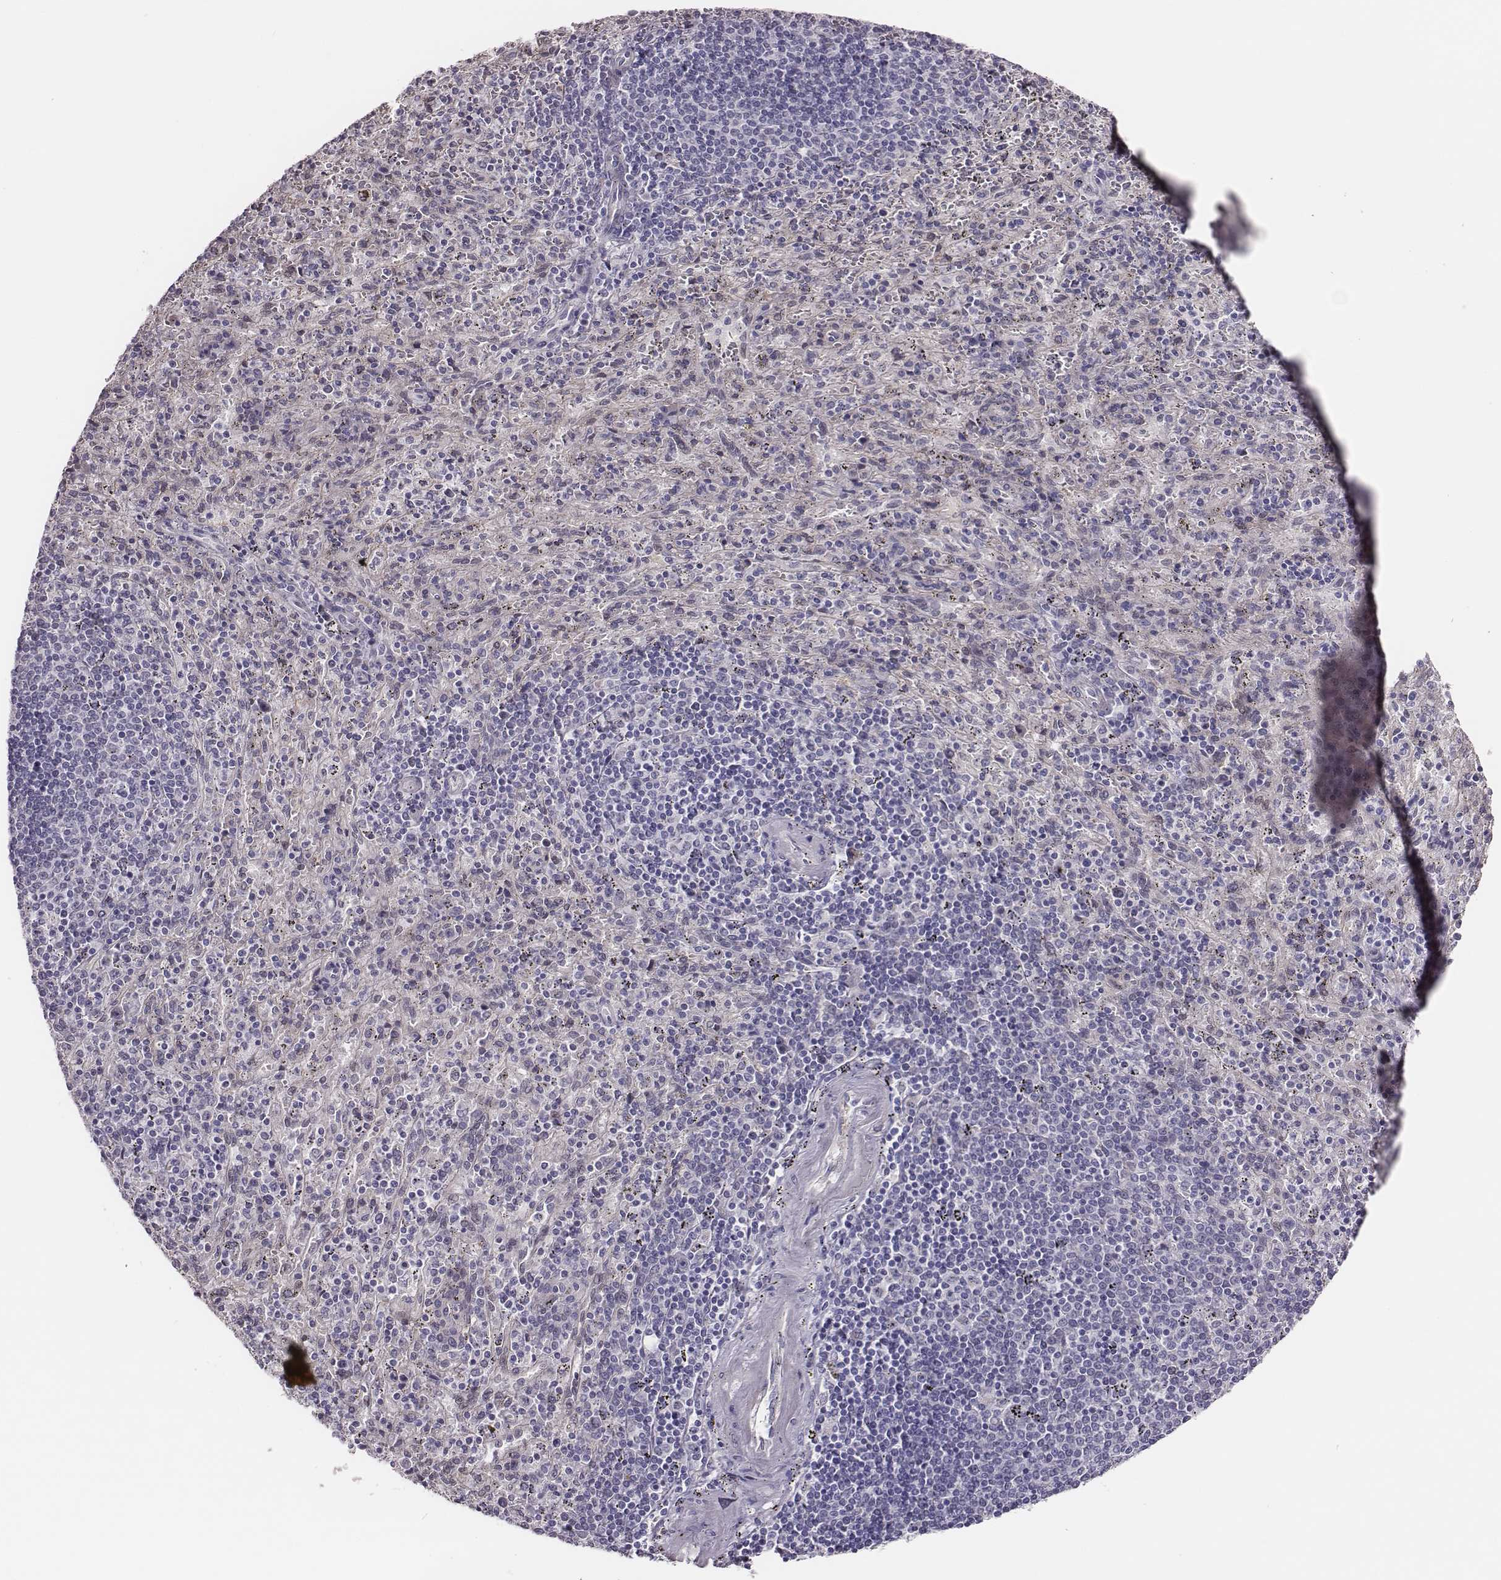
{"staining": {"intensity": "negative", "quantity": "none", "location": "none"}, "tissue": "spleen", "cell_type": "Cells in red pulp", "image_type": "normal", "snomed": [{"axis": "morphology", "description": "Normal tissue, NOS"}, {"axis": "topography", "description": "Spleen"}], "caption": "Immunohistochemical staining of unremarkable spleen reveals no significant staining in cells in red pulp.", "gene": "SCML2", "patient": {"sex": "male", "age": 57}}